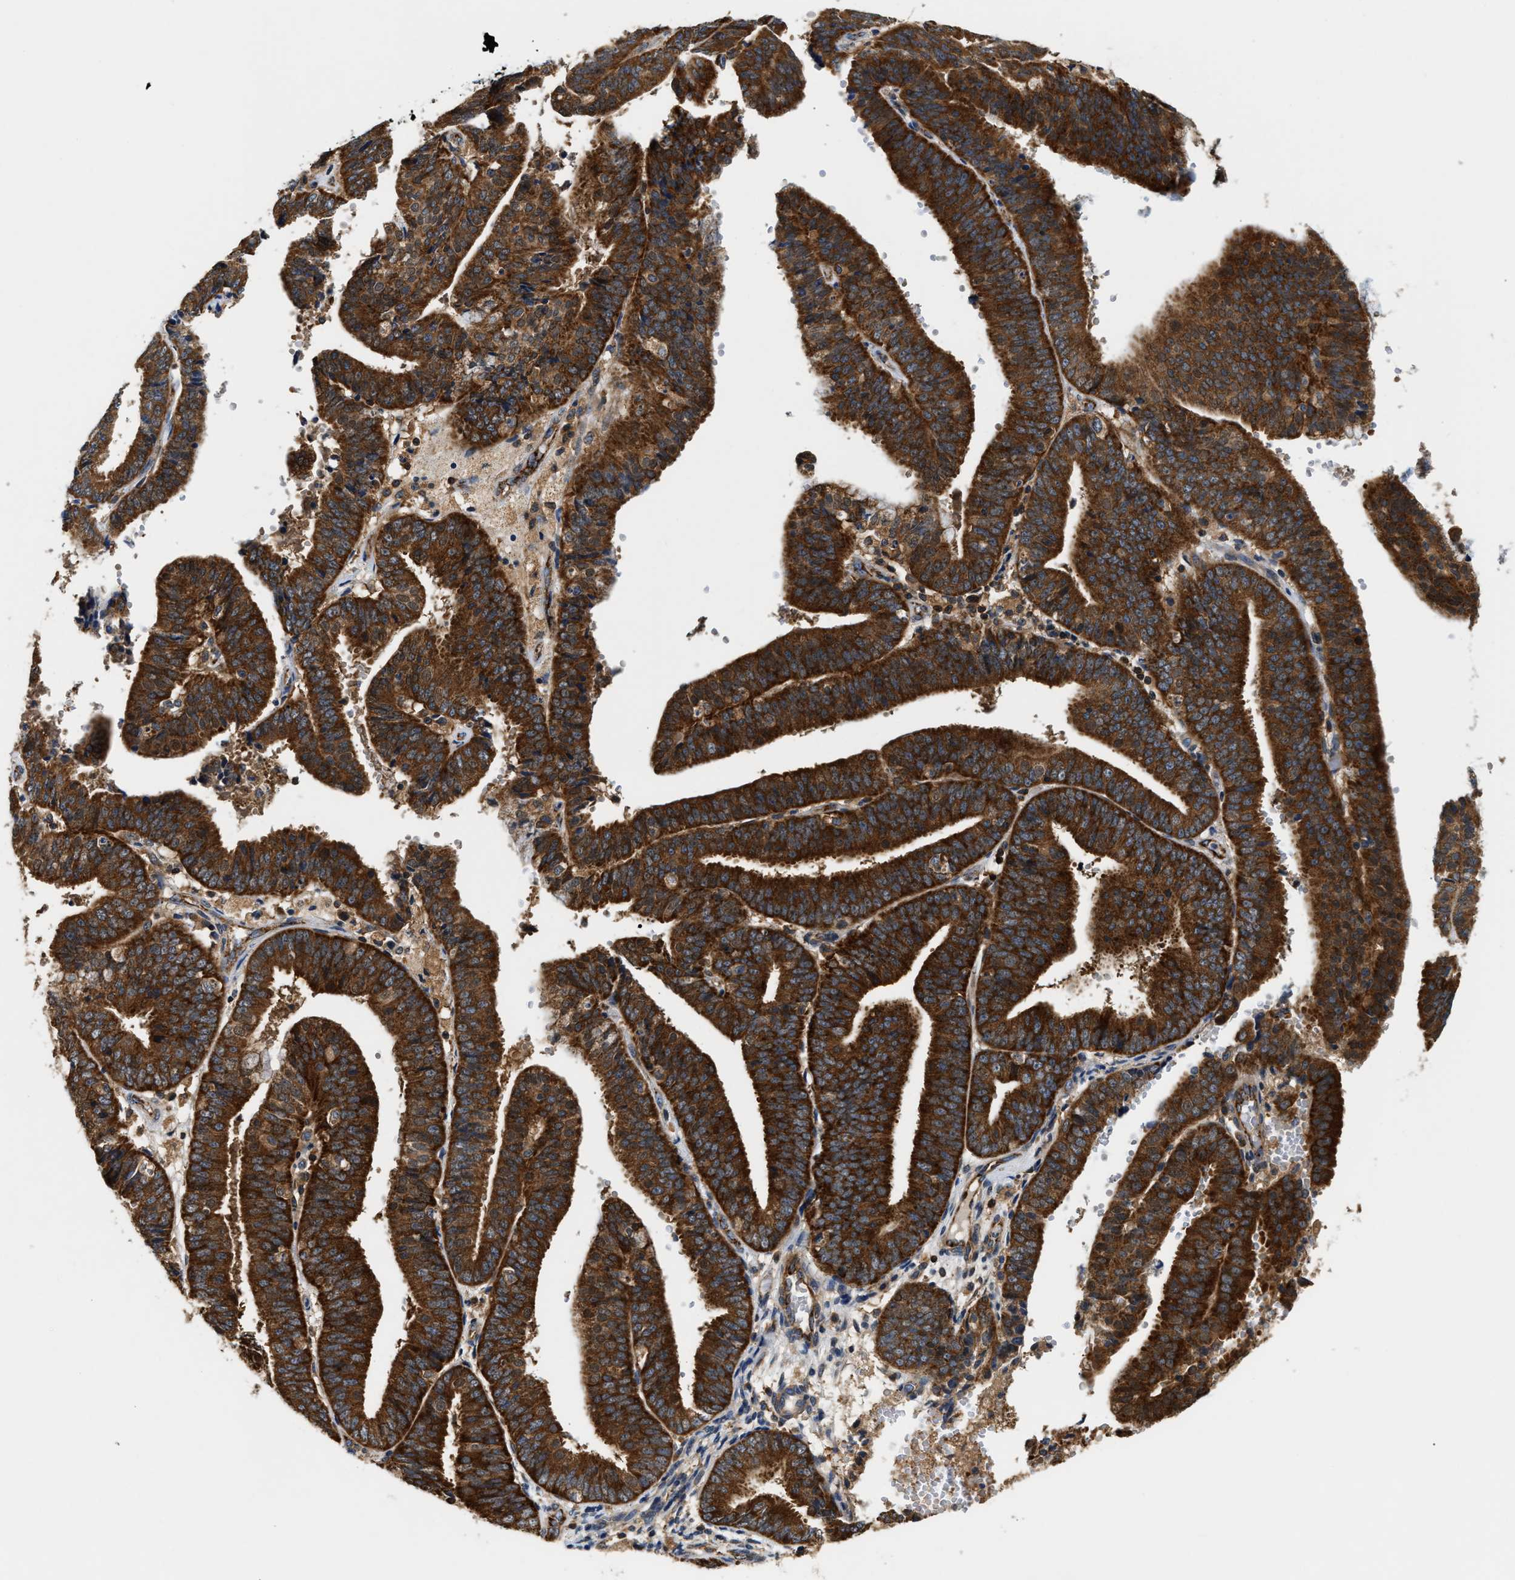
{"staining": {"intensity": "strong", "quantity": ">75%", "location": "cytoplasmic/membranous"}, "tissue": "endometrial cancer", "cell_type": "Tumor cells", "image_type": "cancer", "snomed": [{"axis": "morphology", "description": "Adenocarcinoma, NOS"}, {"axis": "topography", "description": "Endometrium"}], "caption": "Endometrial cancer (adenocarcinoma) stained with immunohistochemistry demonstrates strong cytoplasmic/membranous positivity in approximately >75% of tumor cells. The staining was performed using DAB, with brown indicating positive protein expression. Nuclei are stained blue with hematoxylin.", "gene": "CCM2", "patient": {"sex": "female", "age": 63}}